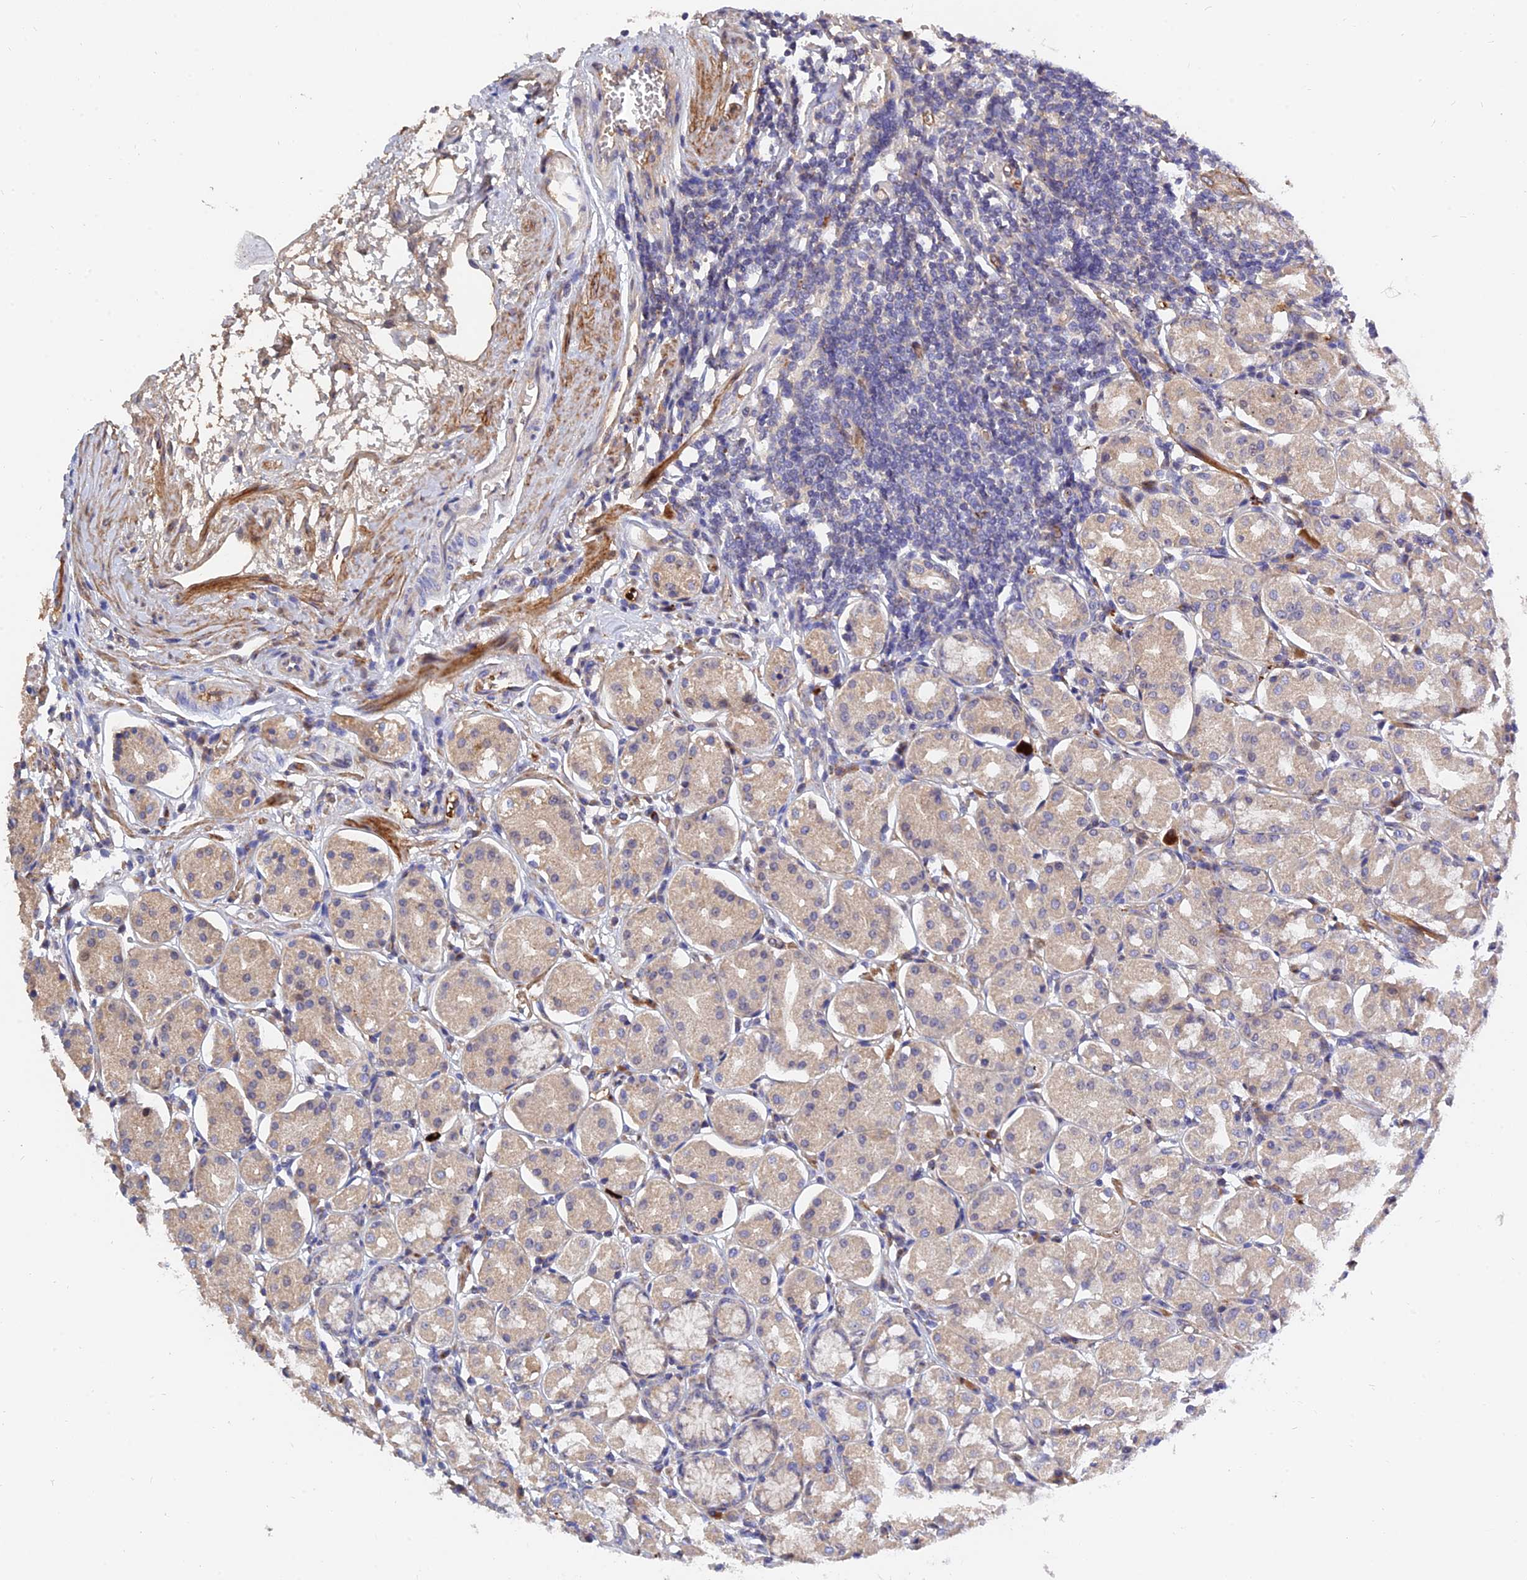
{"staining": {"intensity": "weak", "quantity": "25%-75%", "location": "cytoplasmic/membranous"}, "tissue": "stomach", "cell_type": "Glandular cells", "image_type": "normal", "snomed": [{"axis": "morphology", "description": "Normal tissue, NOS"}, {"axis": "topography", "description": "Stomach"}, {"axis": "topography", "description": "Stomach, lower"}], "caption": "Immunohistochemistry of benign human stomach demonstrates low levels of weak cytoplasmic/membranous staining in about 25%-75% of glandular cells. Immunohistochemistry (ihc) stains the protein of interest in brown and the nuclei are stained blue.", "gene": "MRPL35", "patient": {"sex": "female", "age": 56}}